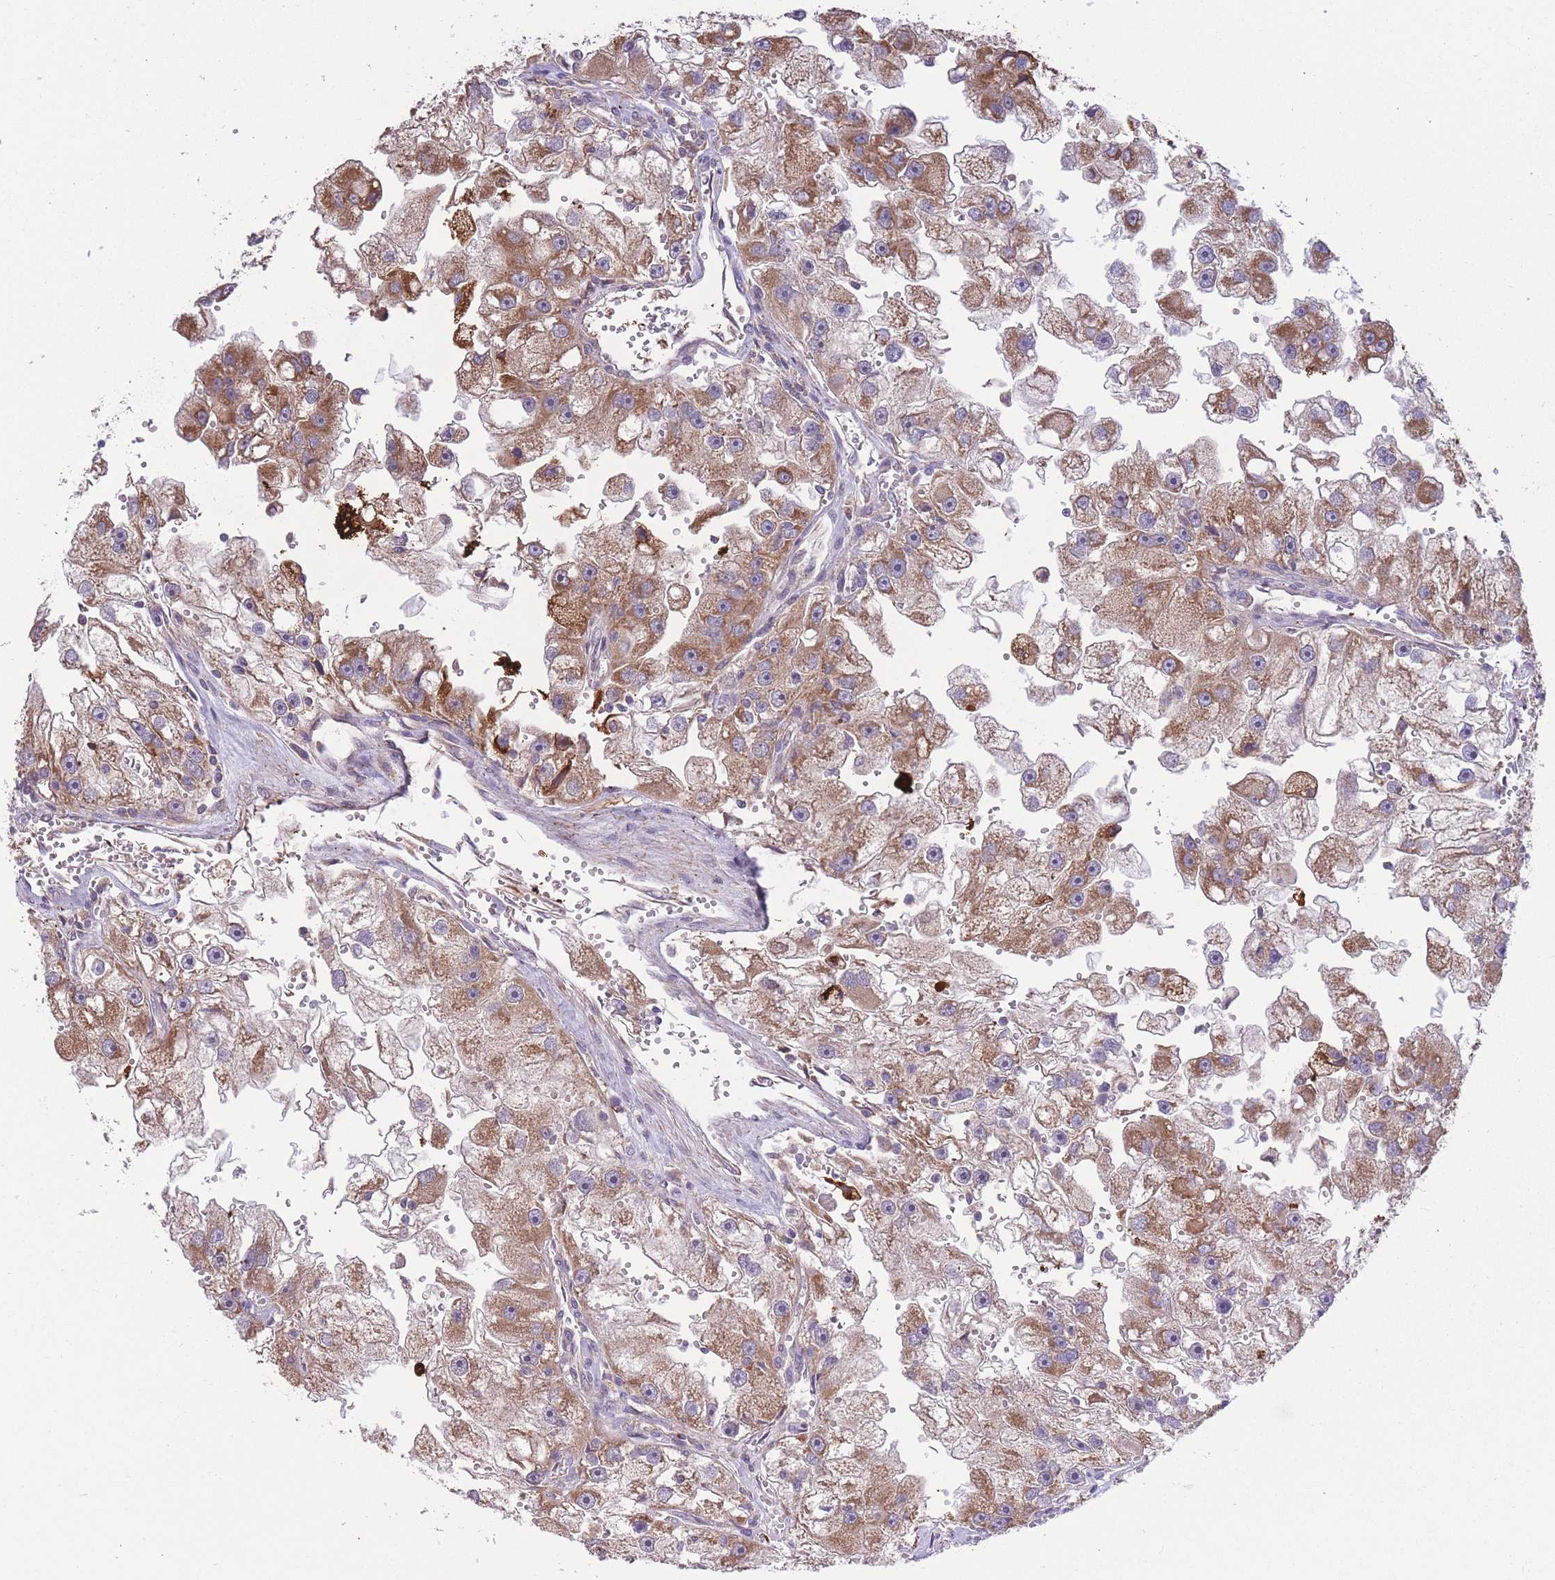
{"staining": {"intensity": "moderate", "quantity": ">75%", "location": "cytoplasmic/membranous"}, "tissue": "renal cancer", "cell_type": "Tumor cells", "image_type": "cancer", "snomed": [{"axis": "morphology", "description": "Adenocarcinoma, NOS"}, {"axis": "topography", "description": "Kidney"}], "caption": "Immunohistochemical staining of renal cancer shows medium levels of moderate cytoplasmic/membranous expression in about >75% of tumor cells. The staining was performed using DAB to visualize the protein expression in brown, while the nuclei were stained in blue with hematoxylin (Magnification: 20x).", "gene": "ATP13A2", "patient": {"sex": "male", "age": 63}}